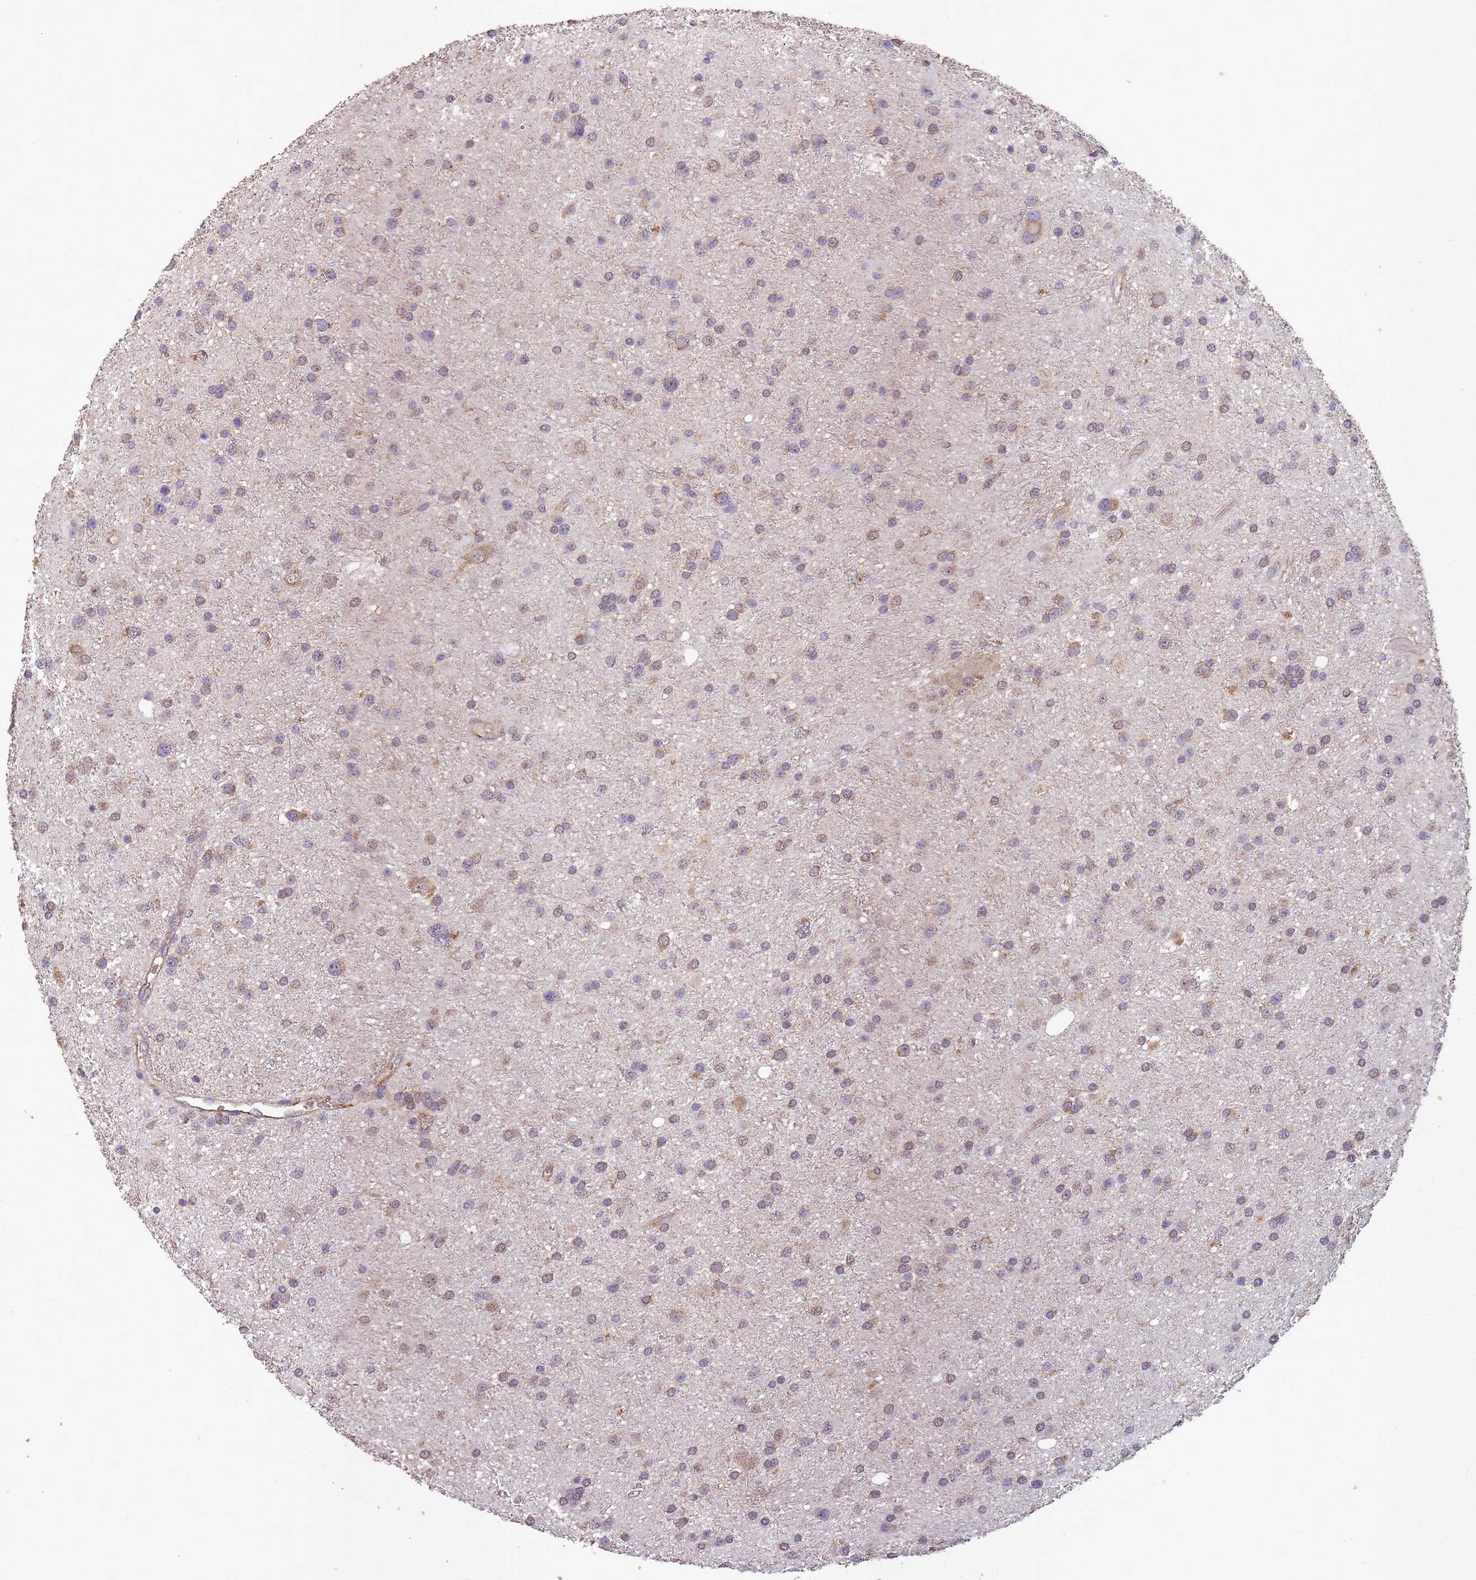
{"staining": {"intensity": "weak", "quantity": "25%-75%", "location": "cytoplasmic/membranous"}, "tissue": "glioma", "cell_type": "Tumor cells", "image_type": "cancer", "snomed": [{"axis": "morphology", "description": "Glioma, malignant, Low grade"}, {"axis": "topography", "description": "Brain"}], "caption": "Weak cytoplasmic/membranous positivity for a protein is identified in about 25%-75% of tumor cells of malignant glioma (low-grade) using immunohistochemistry (IHC).", "gene": "SANBR", "patient": {"sex": "female", "age": 32}}